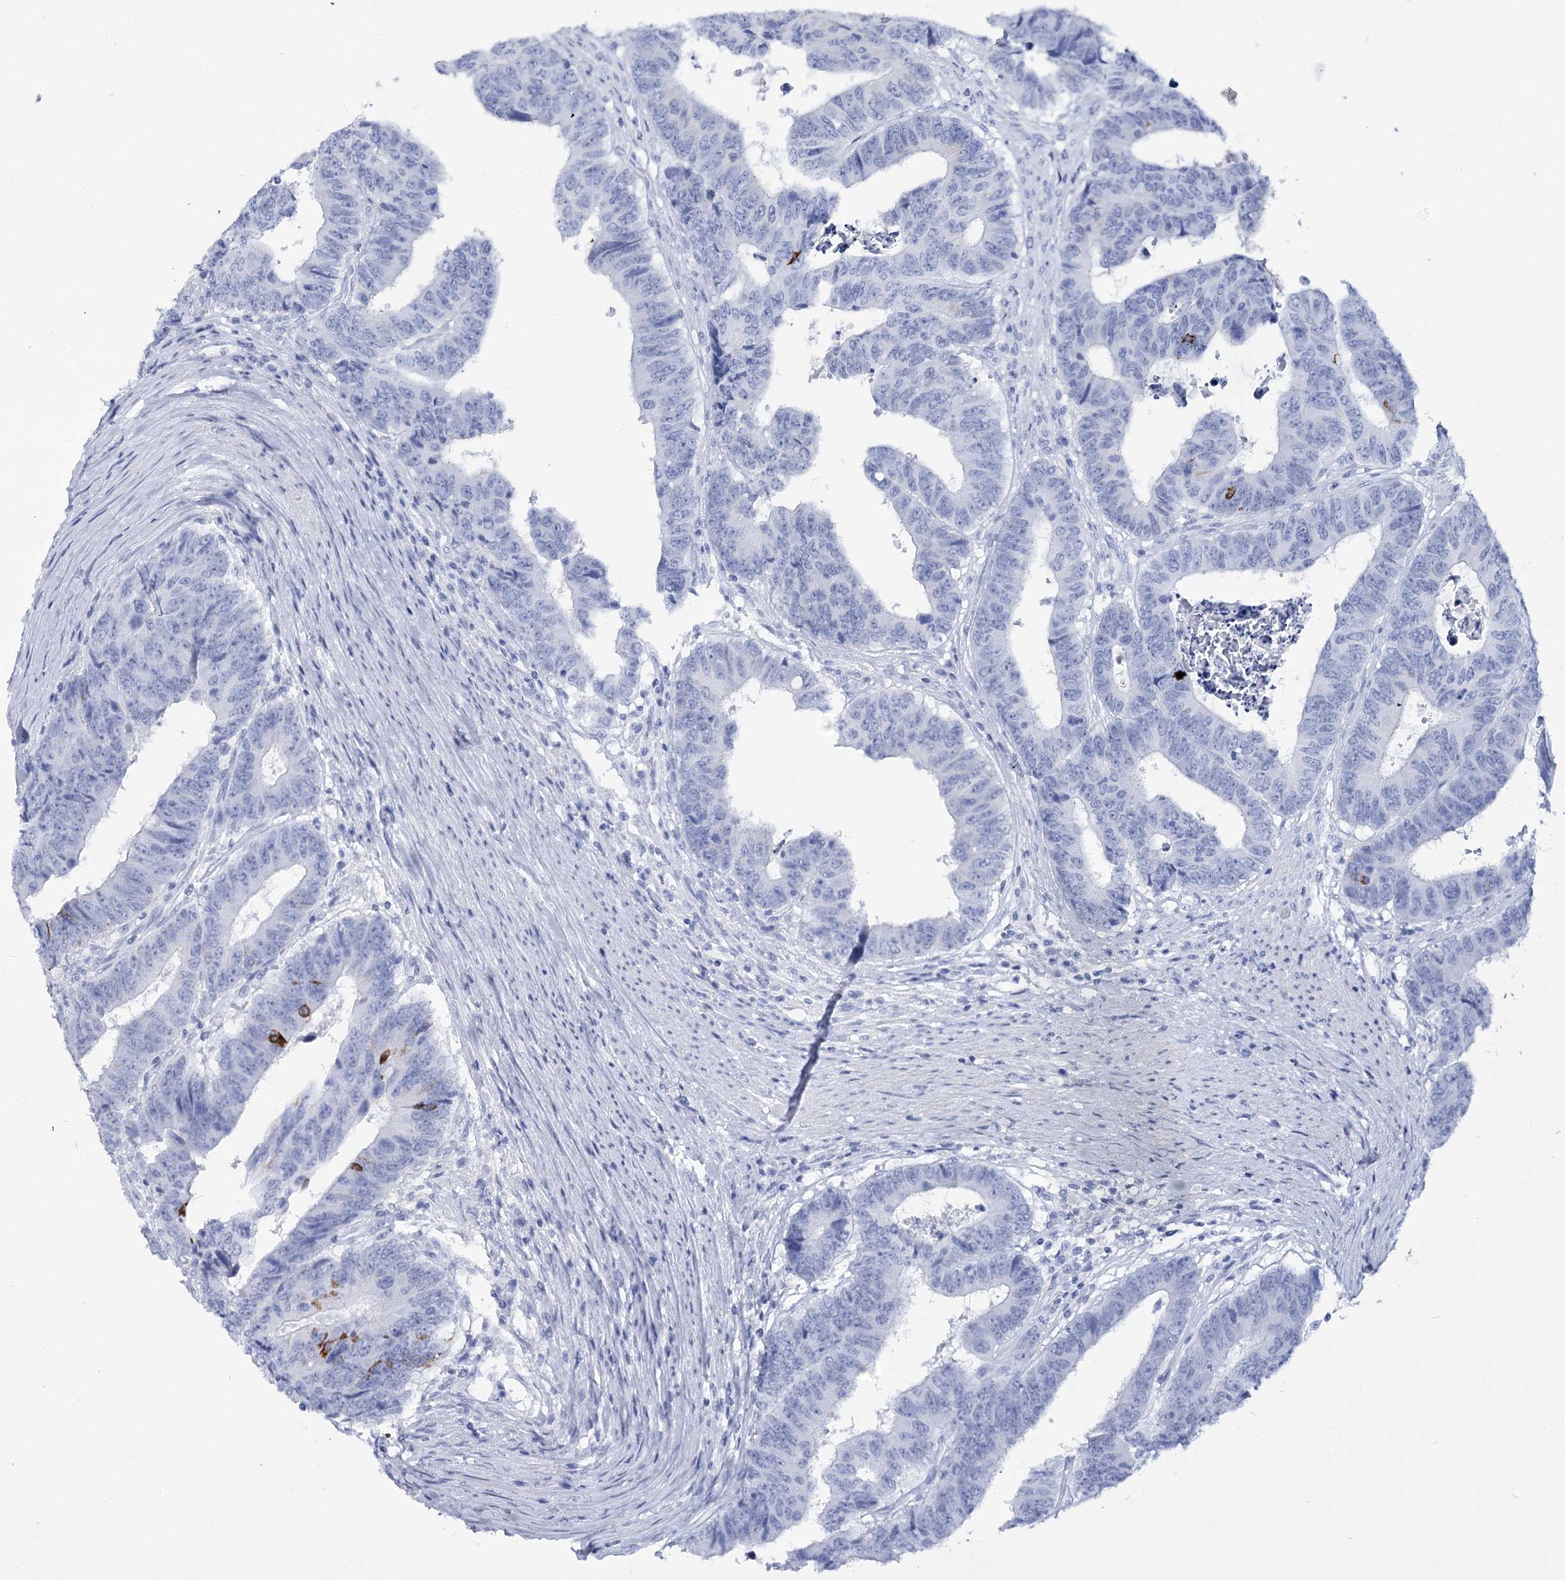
{"staining": {"intensity": "moderate", "quantity": "<25%", "location": "cytoplasmic/membranous"}, "tissue": "colorectal cancer", "cell_type": "Tumor cells", "image_type": "cancer", "snomed": [{"axis": "morphology", "description": "Adenocarcinoma, NOS"}, {"axis": "topography", "description": "Rectum"}], "caption": "This is an image of IHC staining of adenocarcinoma (colorectal), which shows moderate staining in the cytoplasmic/membranous of tumor cells.", "gene": "RNF186", "patient": {"sex": "male", "age": 84}}